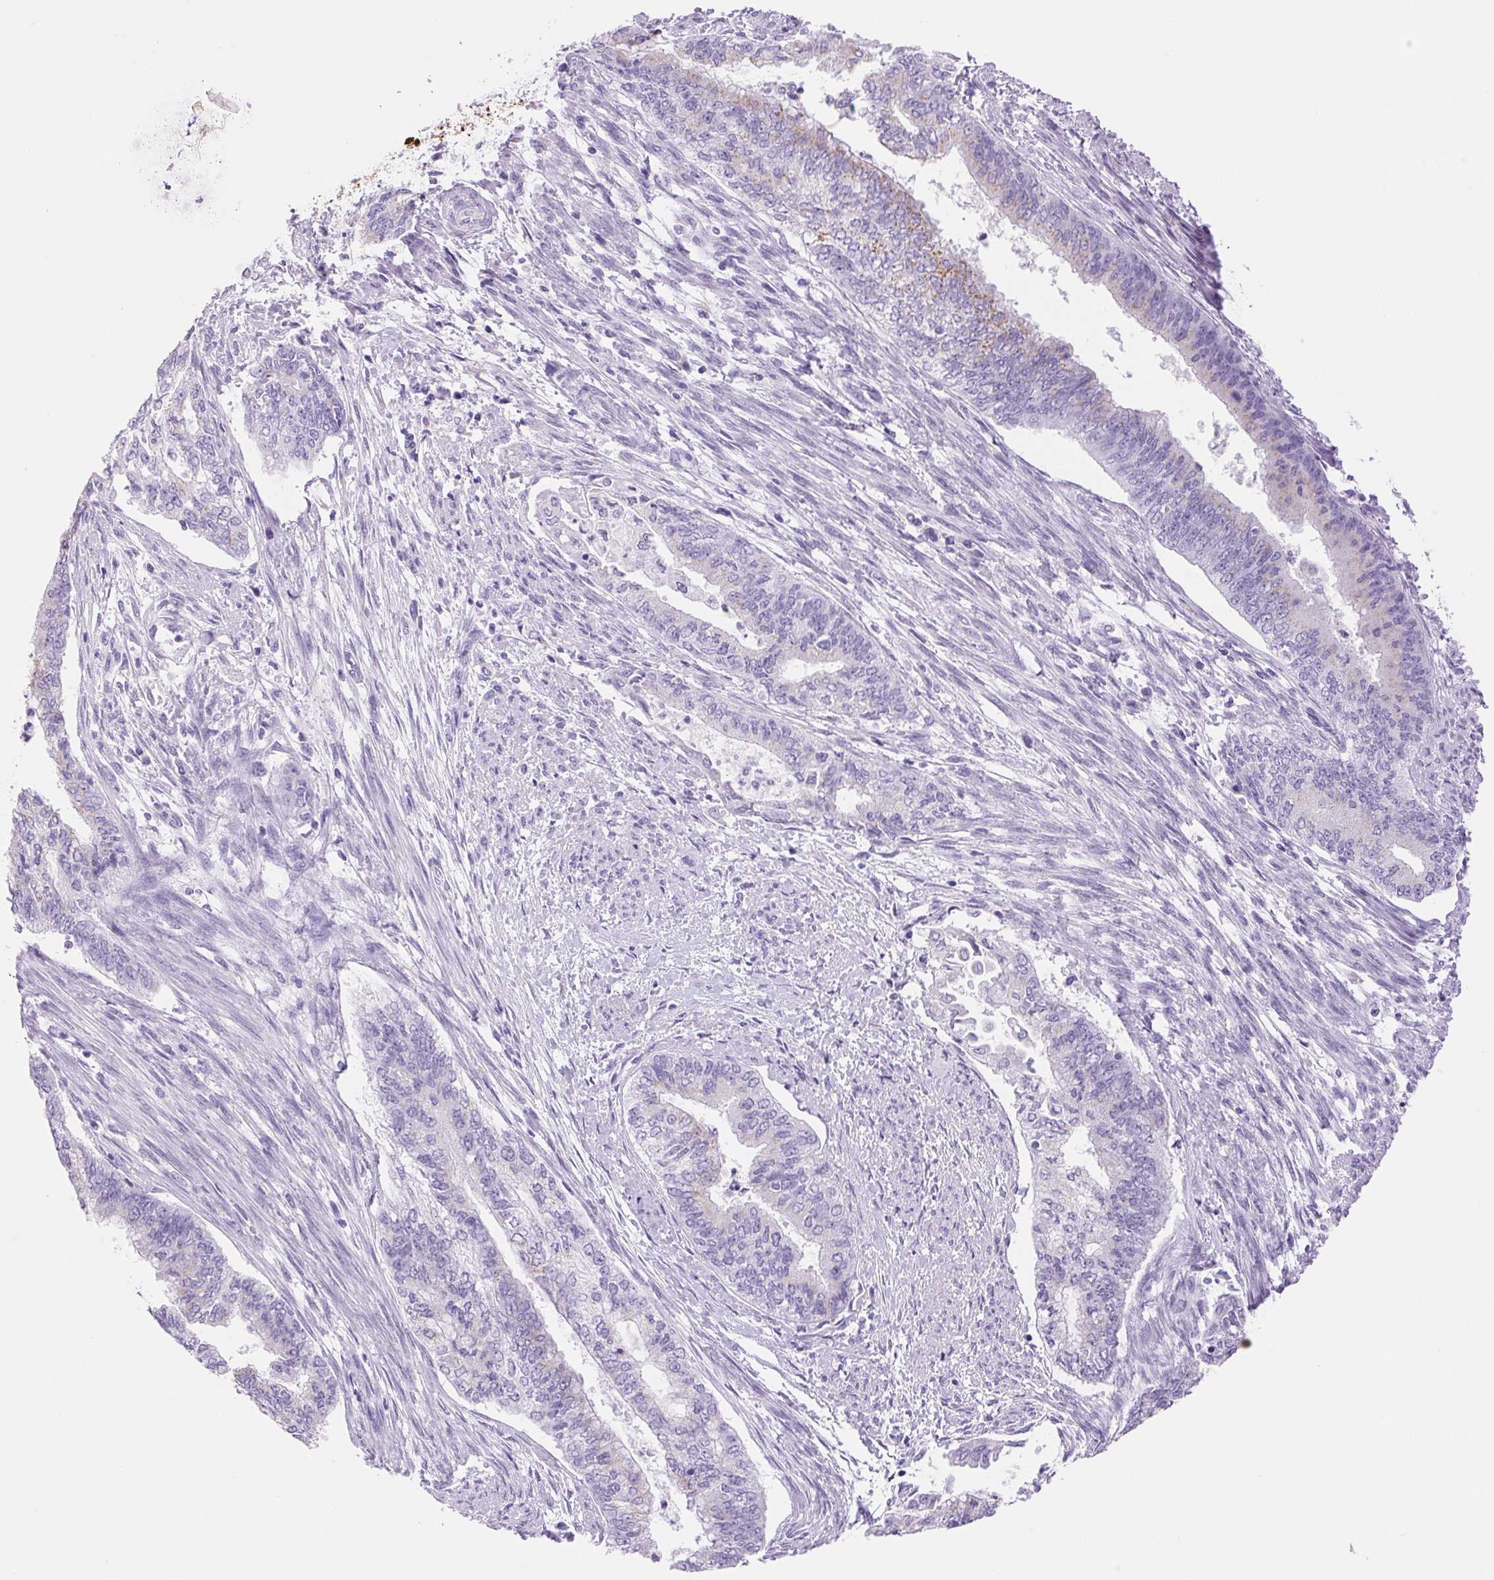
{"staining": {"intensity": "weak", "quantity": "<25%", "location": "cytoplasmic/membranous"}, "tissue": "endometrial cancer", "cell_type": "Tumor cells", "image_type": "cancer", "snomed": [{"axis": "morphology", "description": "Adenocarcinoma, NOS"}, {"axis": "topography", "description": "Endometrium"}], "caption": "Human endometrial adenocarcinoma stained for a protein using immunohistochemistry (IHC) demonstrates no expression in tumor cells.", "gene": "SERPINB3", "patient": {"sex": "female", "age": 65}}